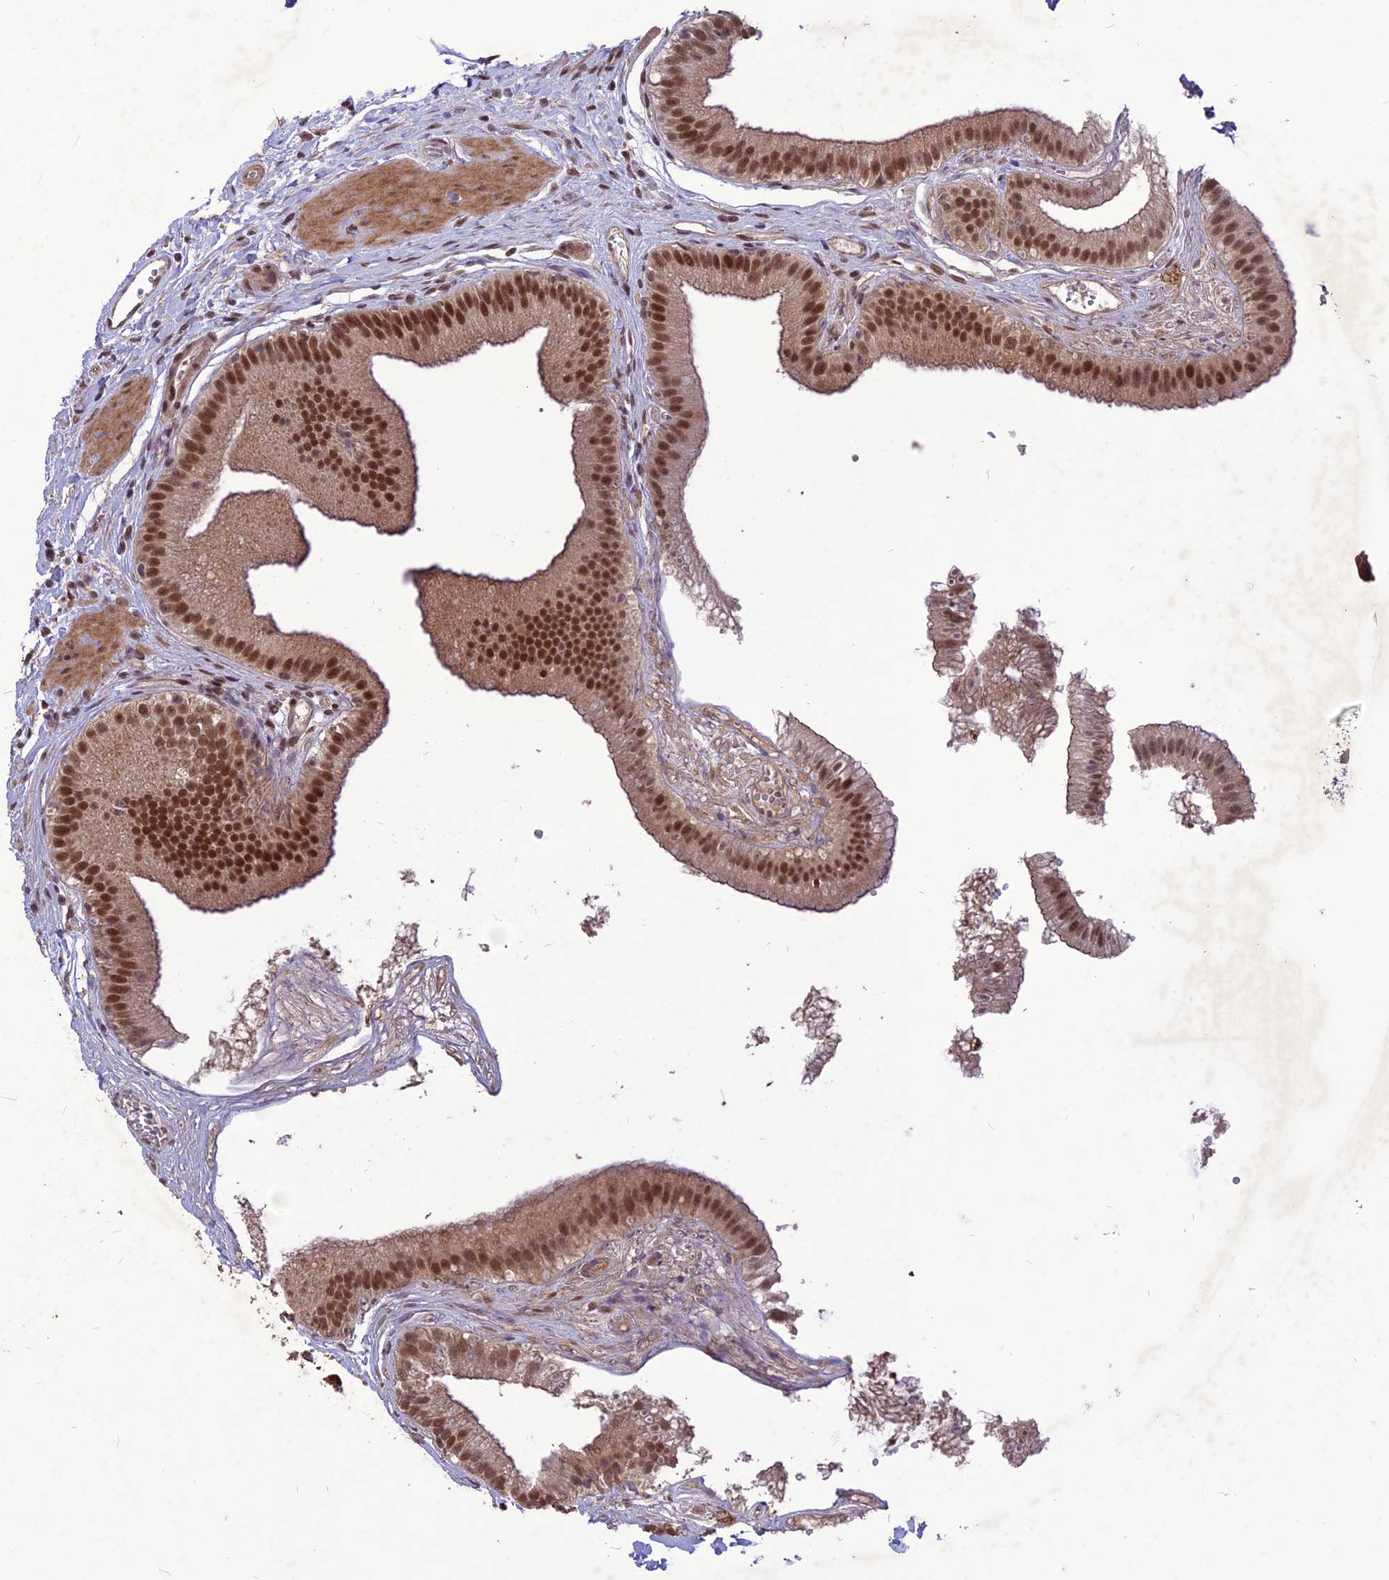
{"staining": {"intensity": "strong", "quantity": ">75%", "location": "nuclear"}, "tissue": "gallbladder", "cell_type": "Glandular cells", "image_type": "normal", "snomed": [{"axis": "morphology", "description": "Normal tissue, NOS"}, {"axis": "topography", "description": "Gallbladder"}], "caption": "The image reveals immunohistochemical staining of benign gallbladder. There is strong nuclear positivity is identified in about >75% of glandular cells. The staining was performed using DAB (3,3'-diaminobenzidine) to visualize the protein expression in brown, while the nuclei were stained in blue with hematoxylin (Magnification: 20x).", "gene": "DIS3", "patient": {"sex": "female", "age": 54}}